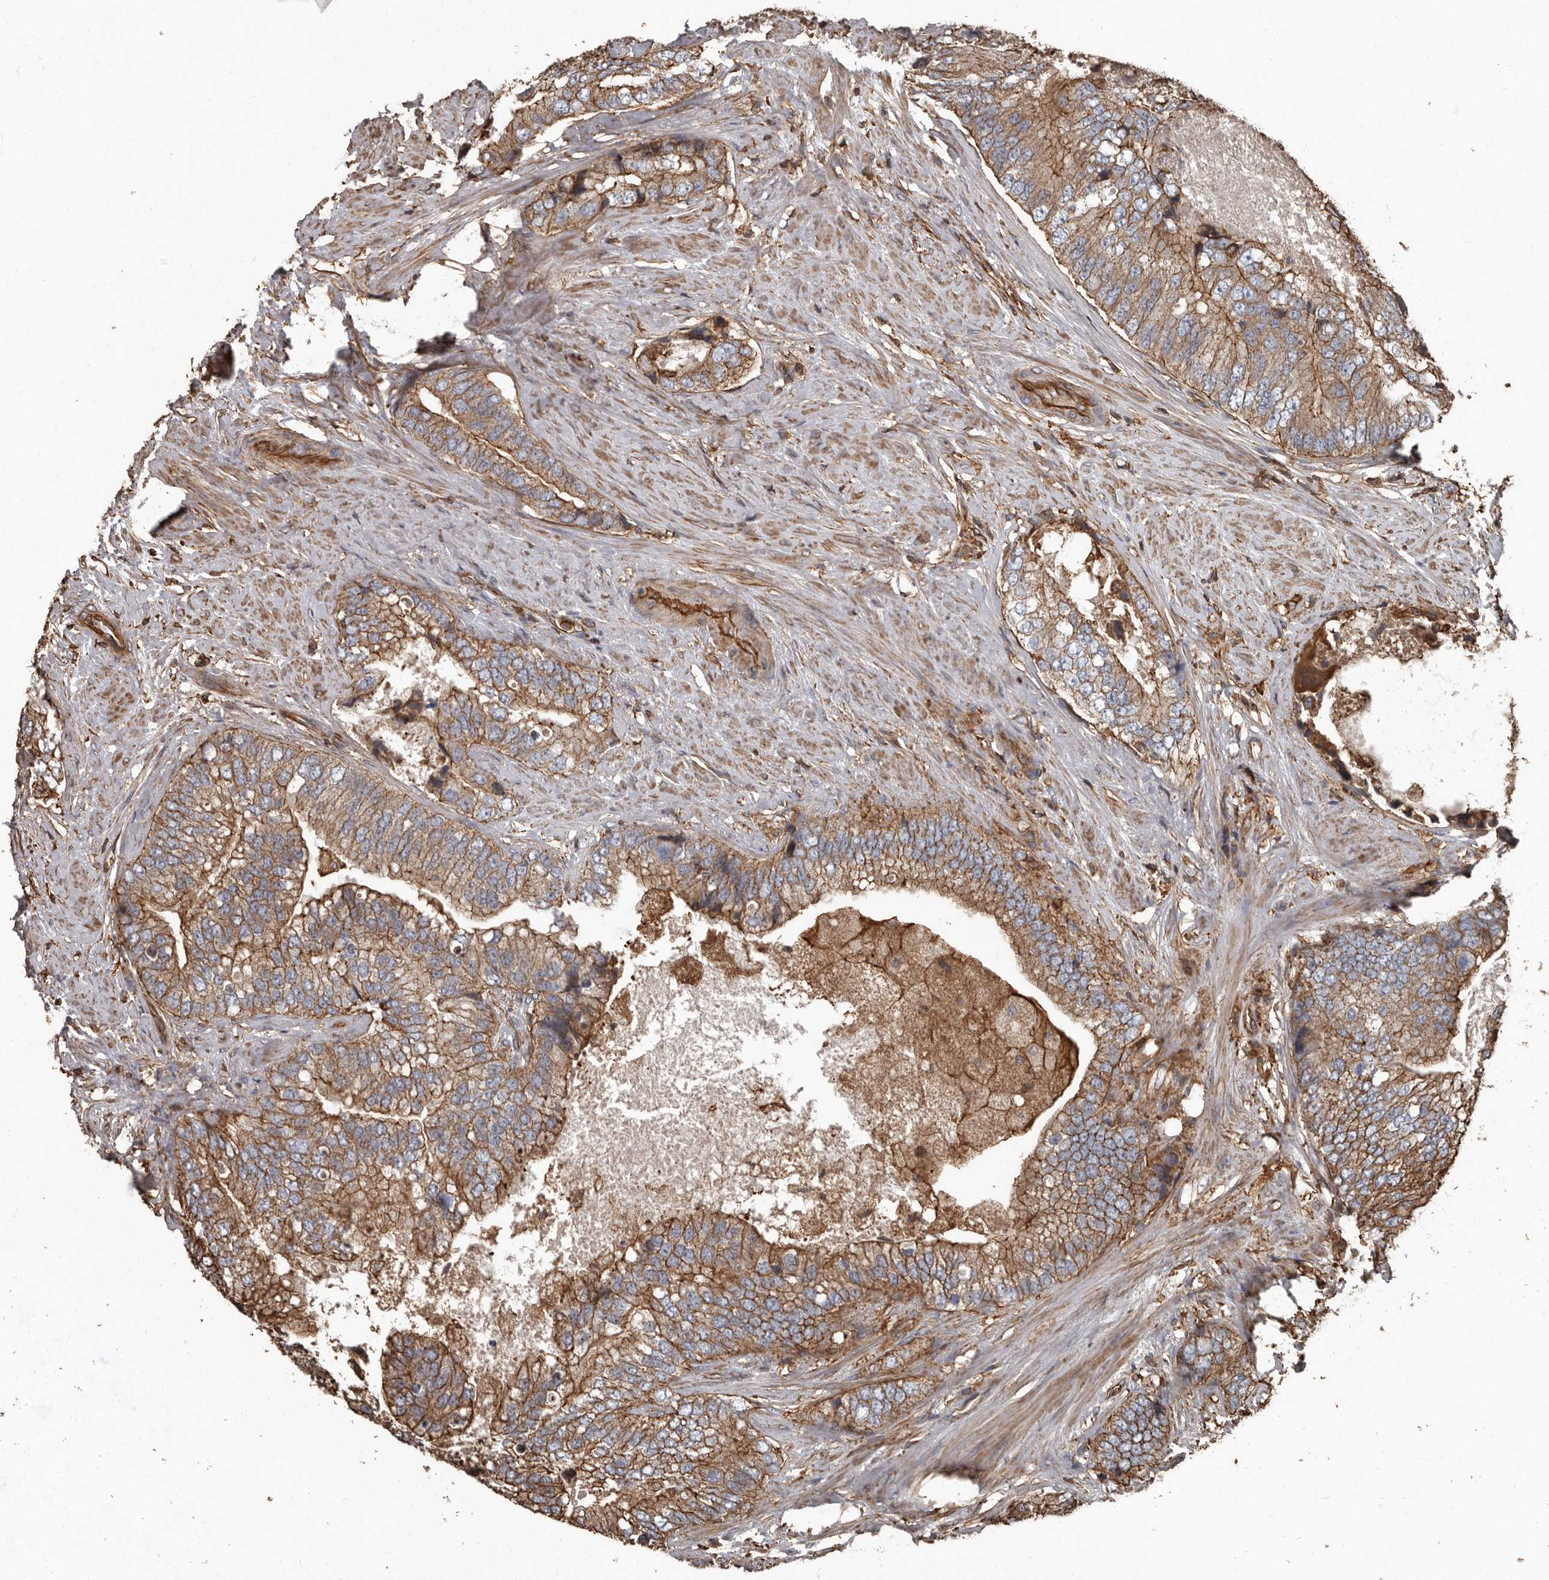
{"staining": {"intensity": "moderate", "quantity": ">75%", "location": "cytoplasmic/membranous"}, "tissue": "prostate cancer", "cell_type": "Tumor cells", "image_type": "cancer", "snomed": [{"axis": "morphology", "description": "Adenocarcinoma, High grade"}, {"axis": "topography", "description": "Prostate"}], "caption": "IHC (DAB) staining of human adenocarcinoma (high-grade) (prostate) reveals moderate cytoplasmic/membranous protein staining in about >75% of tumor cells. Nuclei are stained in blue.", "gene": "DENND6B", "patient": {"sex": "male", "age": 70}}